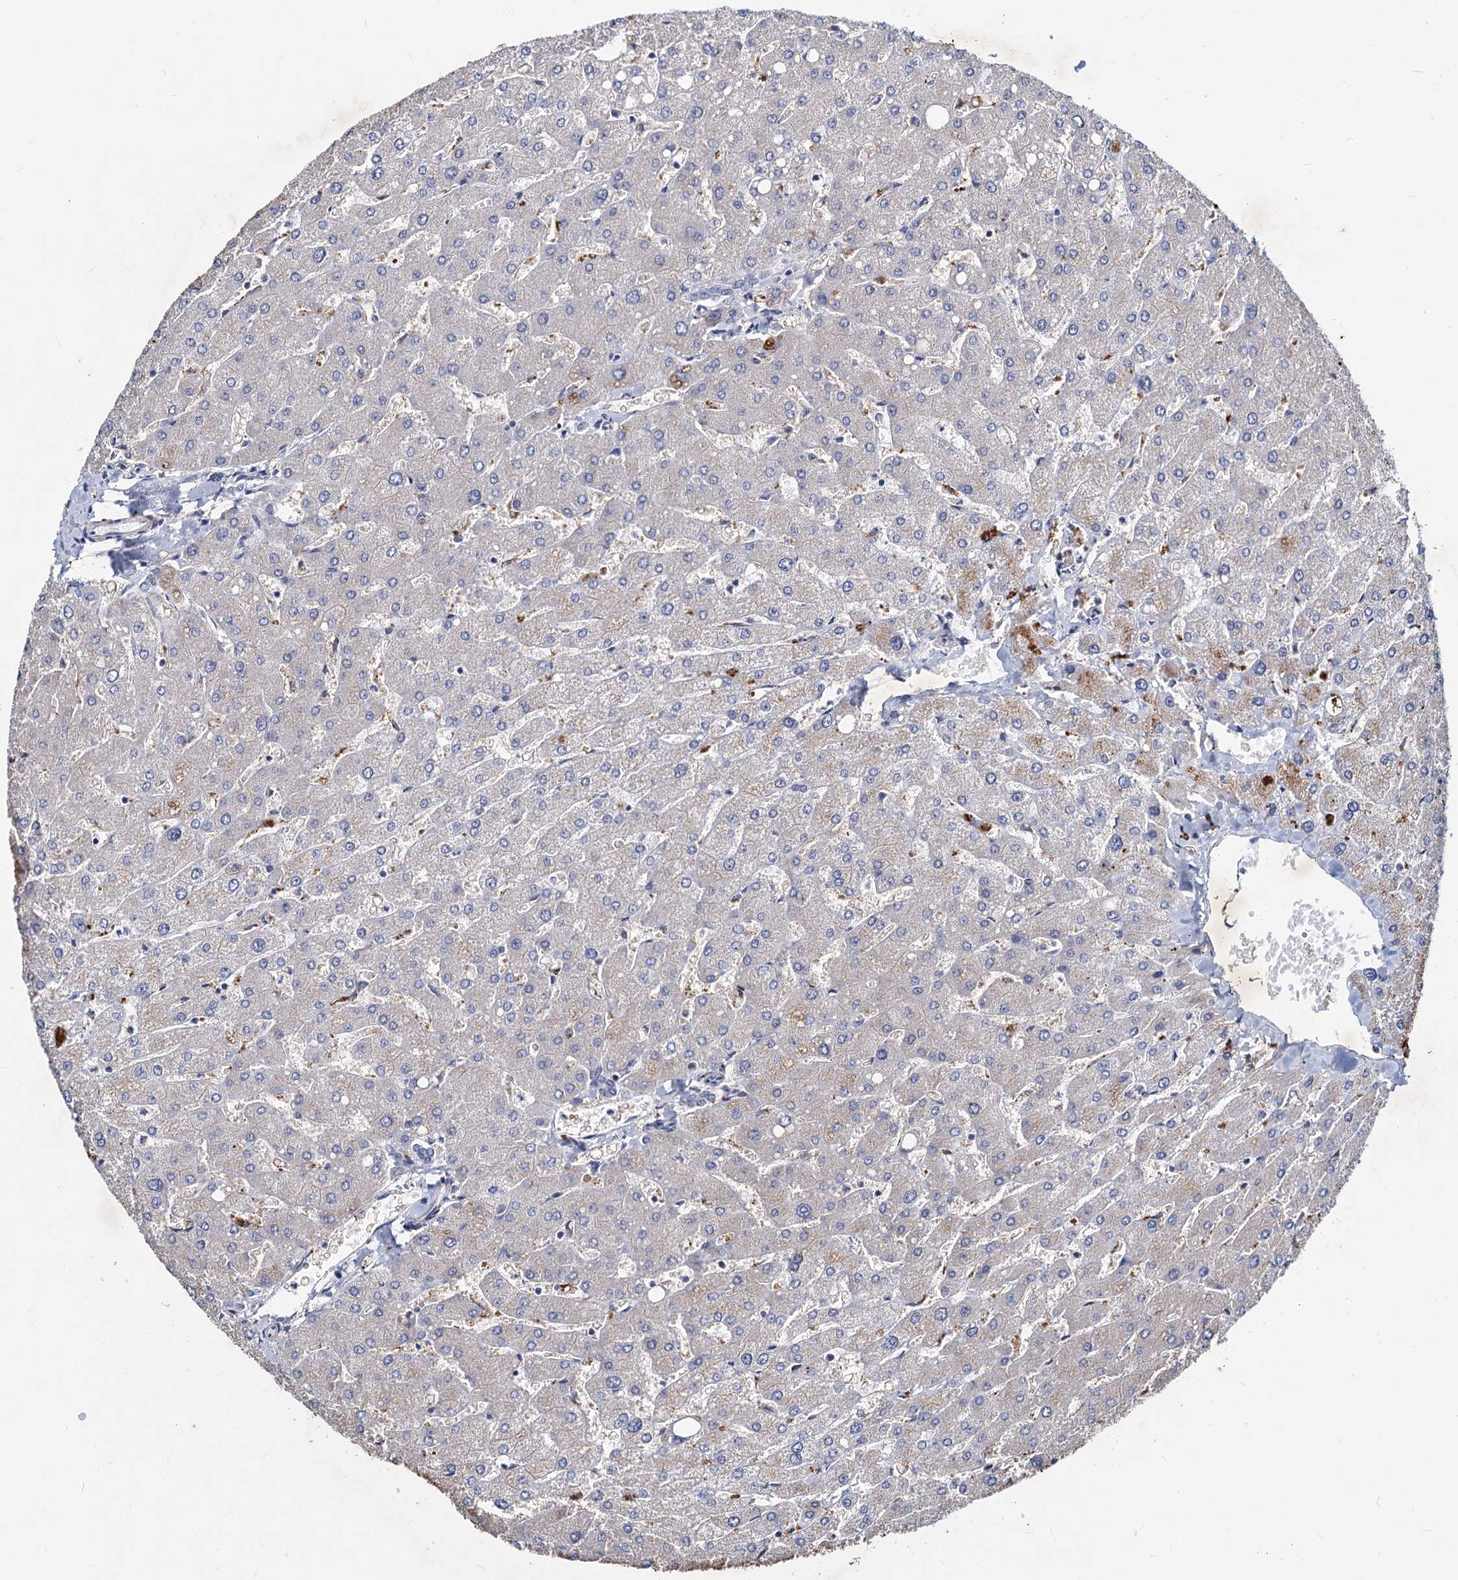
{"staining": {"intensity": "negative", "quantity": "none", "location": "none"}, "tissue": "liver", "cell_type": "Cholangiocytes", "image_type": "normal", "snomed": [{"axis": "morphology", "description": "Normal tissue, NOS"}, {"axis": "topography", "description": "Liver"}], "caption": "Immunohistochemical staining of benign liver exhibits no significant staining in cholangiocytes.", "gene": "AGBL4", "patient": {"sex": "male", "age": 55}}